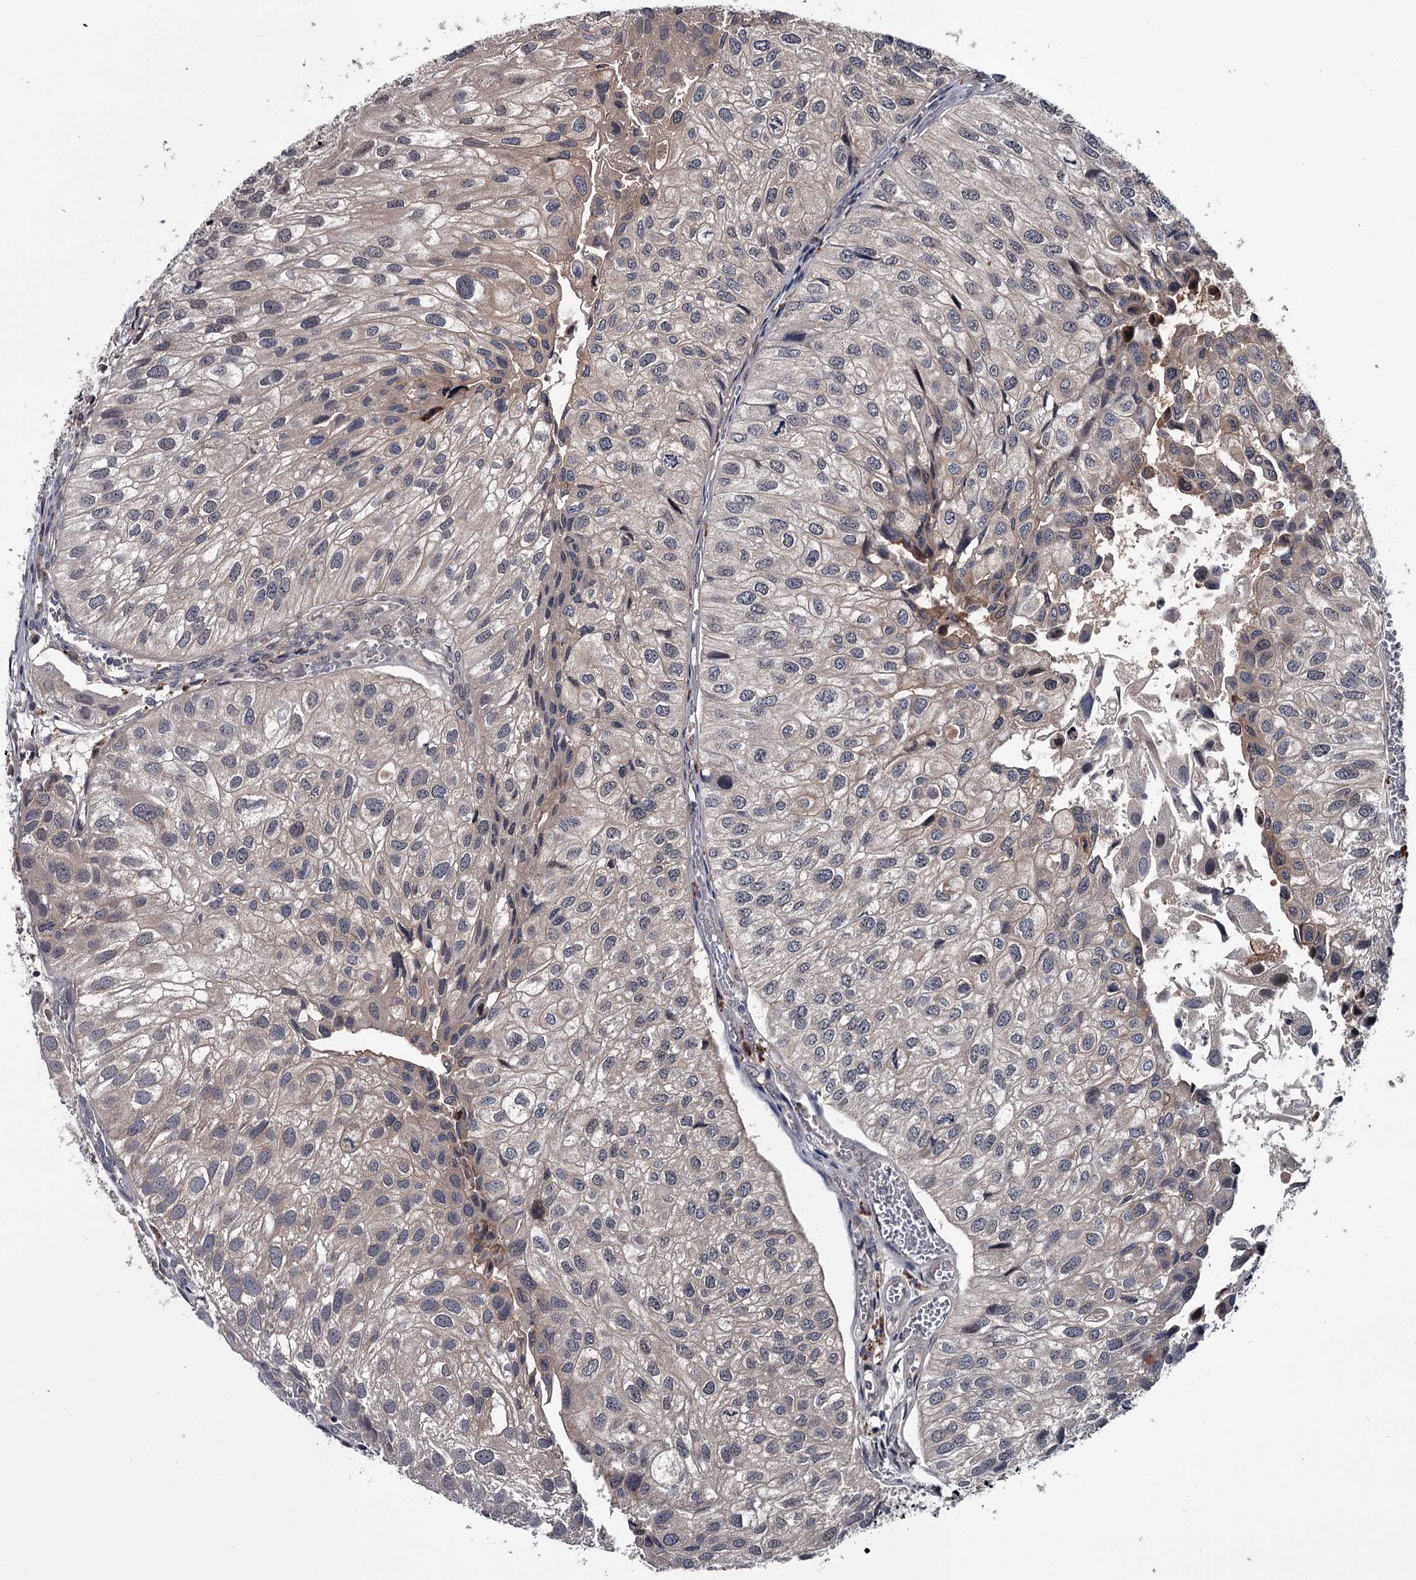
{"staining": {"intensity": "negative", "quantity": "none", "location": "none"}, "tissue": "urothelial cancer", "cell_type": "Tumor cells", "image_type": "cancer", "snomed": [{"axis": "morphology", "description": "Urothelial carcinoma, Low grade"}, {"axis": "topography", "description": "Urinary bladder"}], "caption": "An immunohistochemistry (IHC) histopathology image of urothelial cancer is shown. There is no staining in tumor cells of urothelial cancer. (DAB immunohistochemistry visualized using brightfield microscopy, high magnification).", "gene": "DAO", "patient": {"sex": "female", "age": 89}}